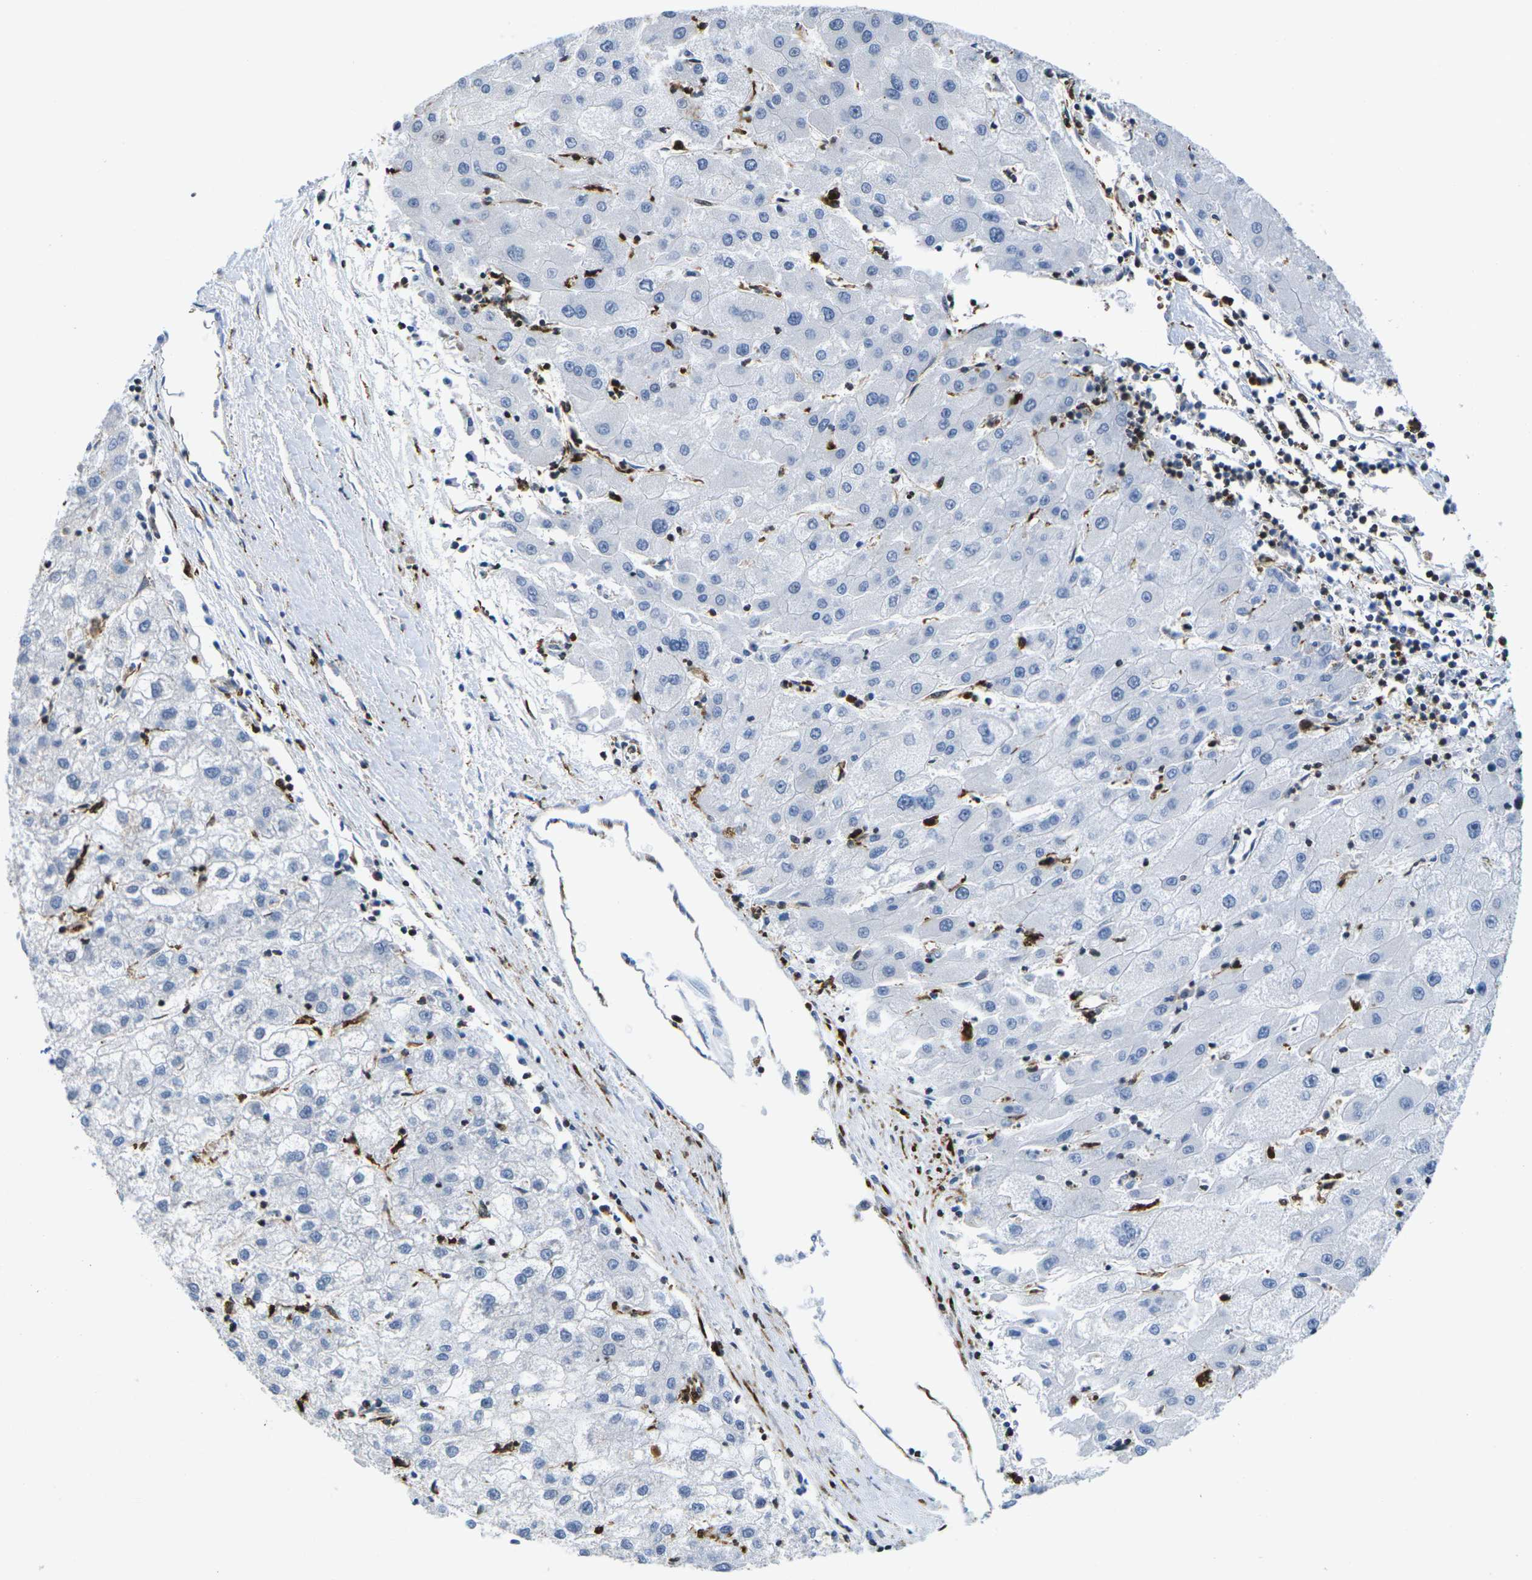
{"staining": {"intensity": "negative", "quantity": "none", "location": "none"}, "tissue": "liver cancer", "cell_type": "Tumor cells", "image_type": "cancer", "snomed": [{"axis": "morphology", "description": "Carcinoma, Hepatocellular, NOS"}, {"axis": "topography", "description": "Liver"}], "caption": "Immunohistochemistry (IHC) image of neoplastic tissue: human liver hepatocellular carcinoma stained with DAB (3,3'-diaminobenzidine) exhibits no significant protein expression in tumor cells.", "gene": "IQGAP1", "patient": {"sex": "male", "age": 72}}